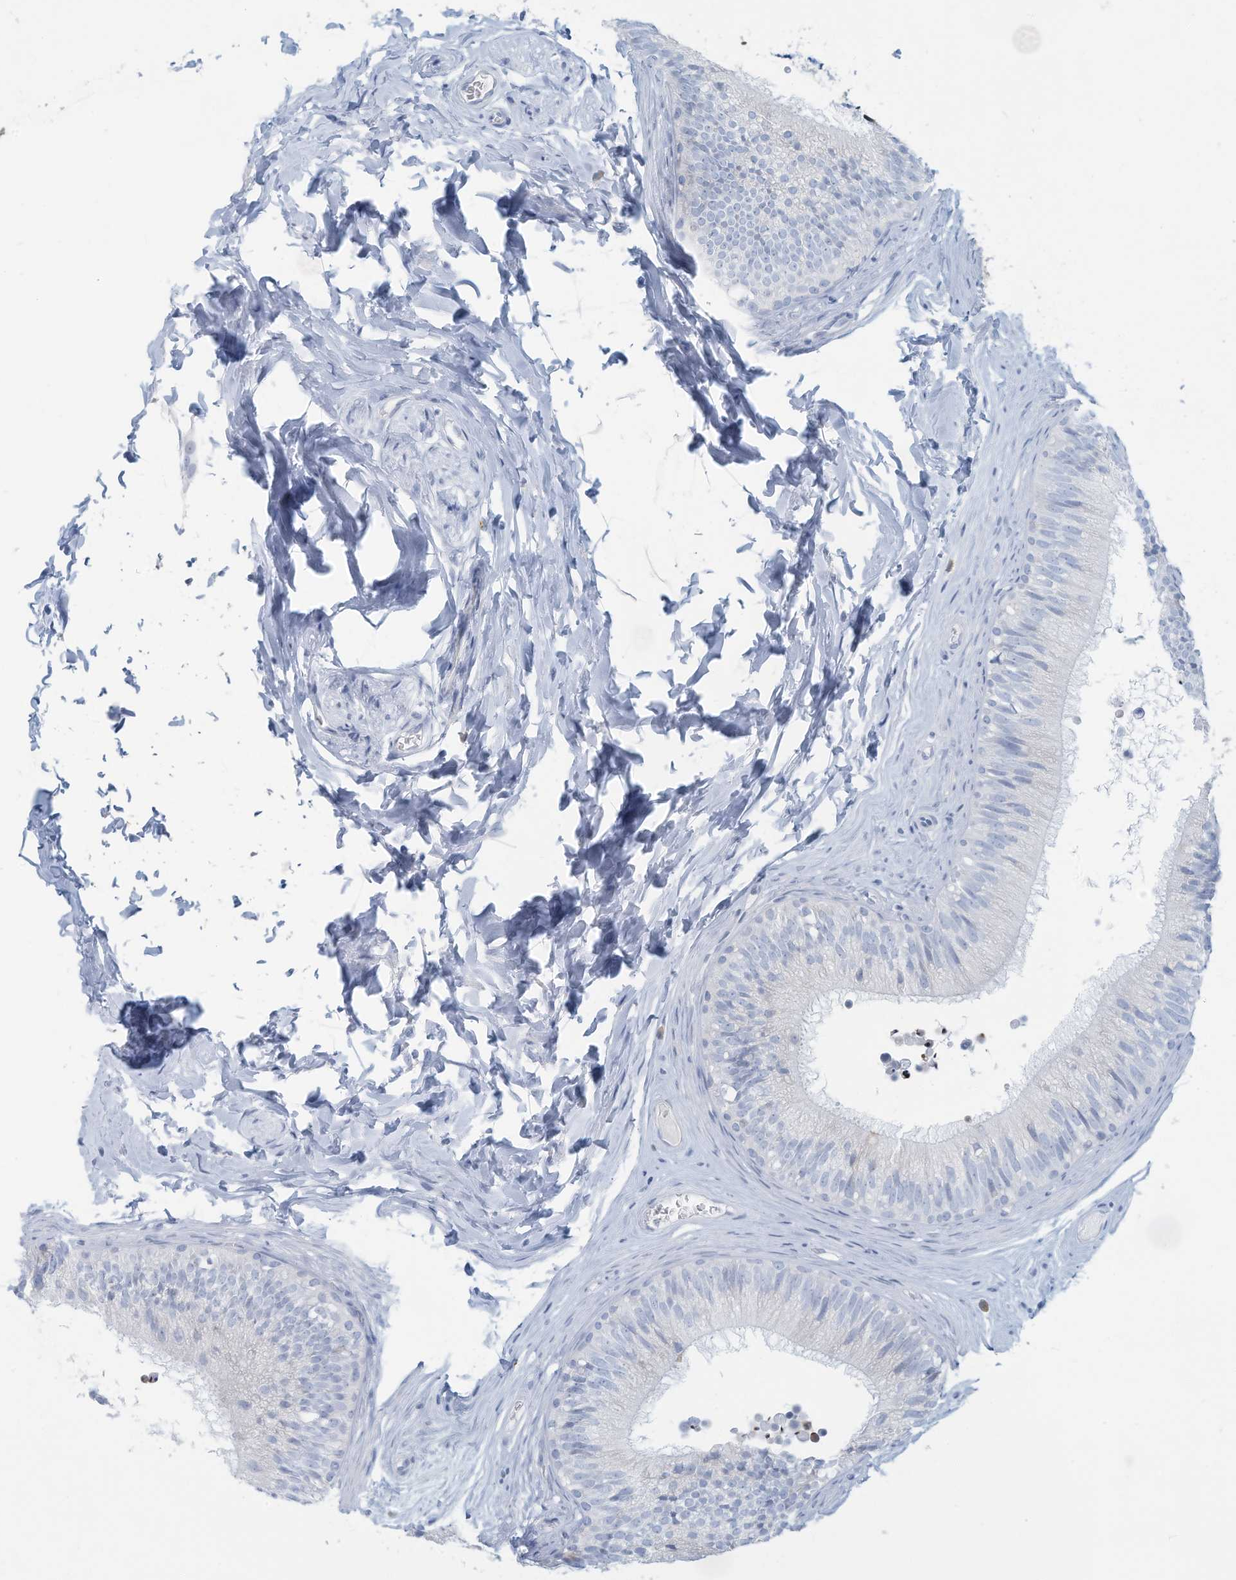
{"staining": {"intensity": "negative", "quantity": "none", "location": "none"}, "tissue": "epididymis", "cell_type": "Glandular cells", "image_type": "normal", "snomed": [{"axis": "morphology", "description": "Normal tissue, NOS"}, {"axis": "topography", "description": "Epididymis"}], "caption": "Histopathology image shows no protein expression in glandular cells of normal epididymis. (DAB IHC, high magnification).", "gene": "ERI2", "patient": {"sex": "male", "age": 29}}